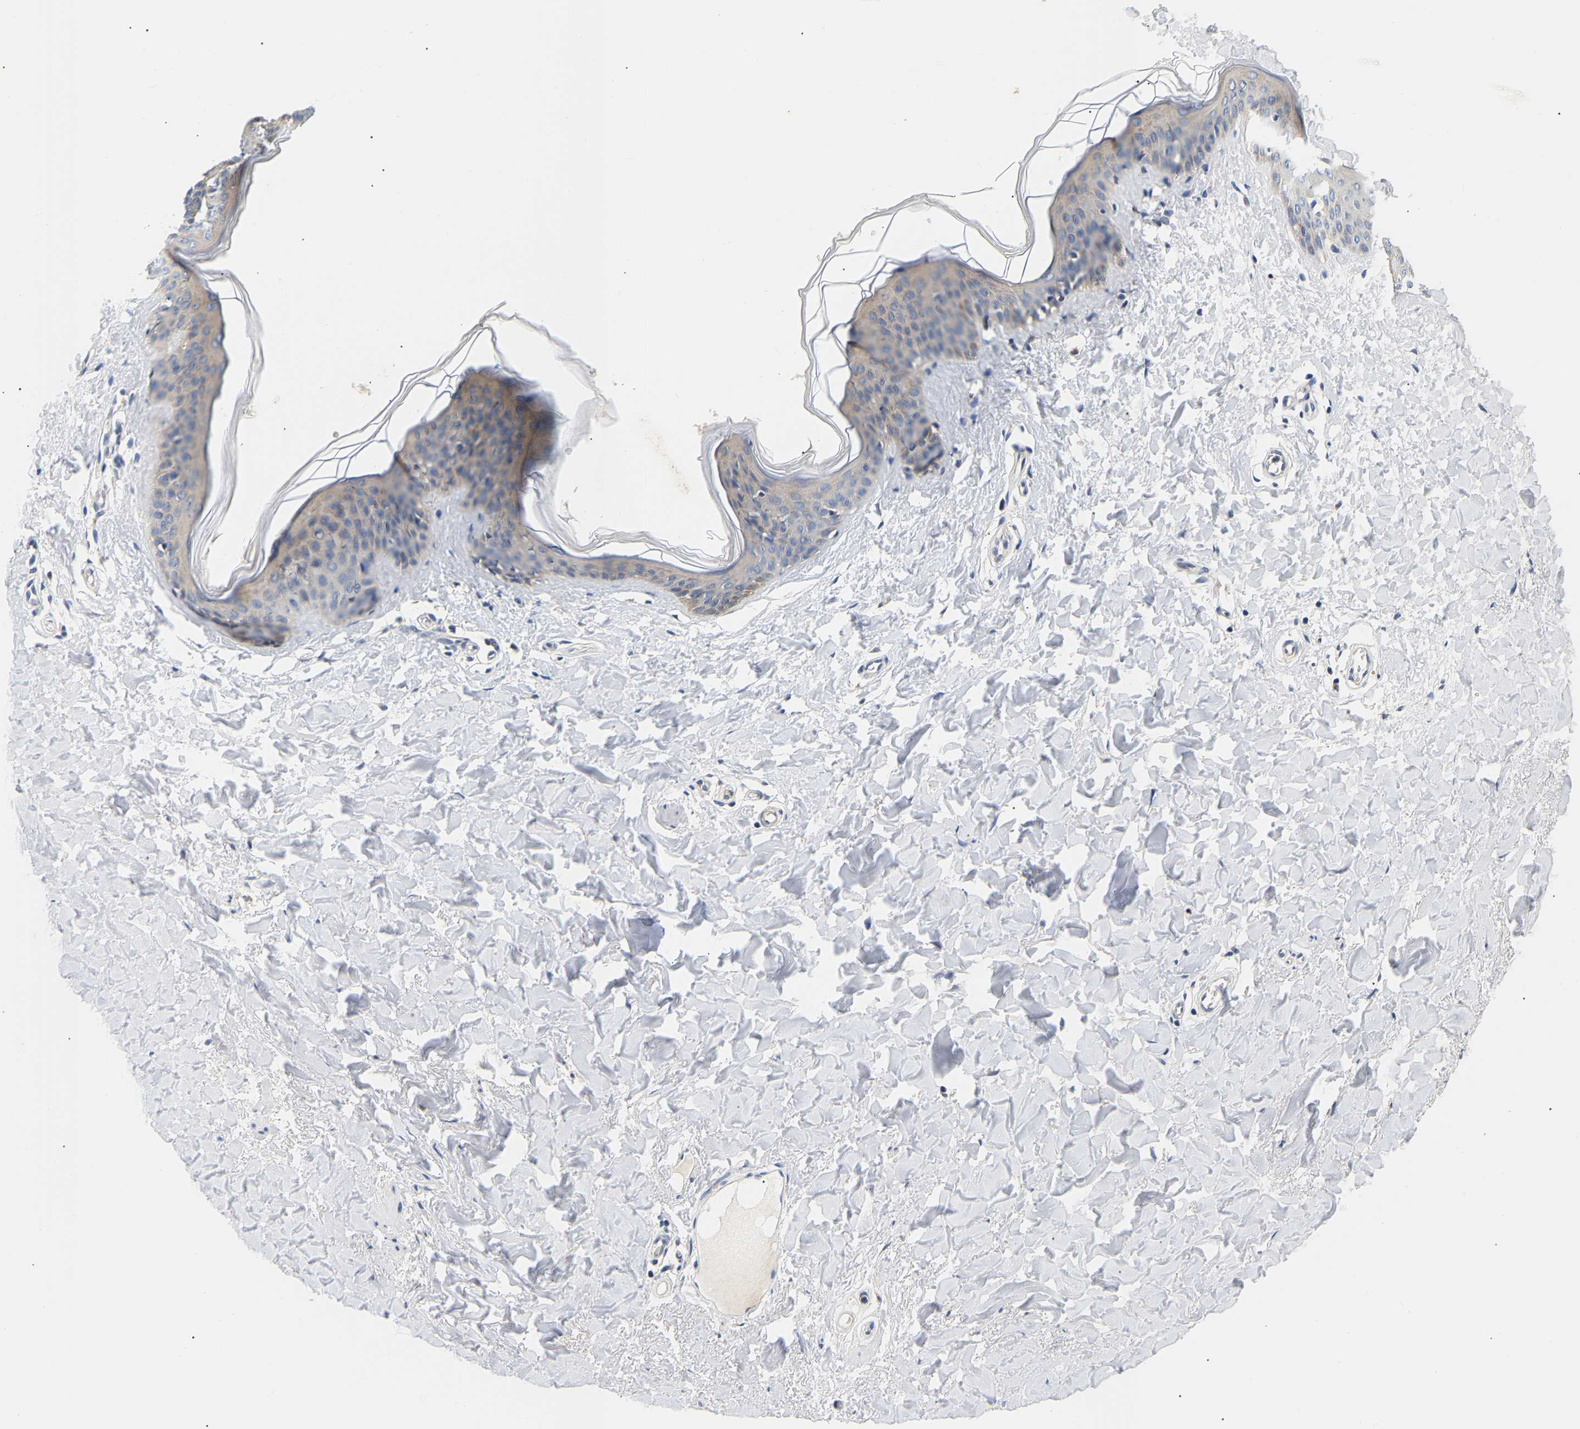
{"staining": {"intensity": "negative", "quantity": "none", "location": "none"}, "tissue": "skin", "cell_type": "Fibroblasts", "image_type": "normal", "snomed": [{"axis": "morphology", "description": "Normal tissue, NOS"}, {"axis": "topography", "description": "Skin"}], "caption": "Immunohistochemistry of normal human skin reveals no expression in fibroblasts. (DAB immunohistochemistry (IHC) with hematoxylin counter stain).", "gene": "PPID", "patient": {"sex": "female", "age": 17}}